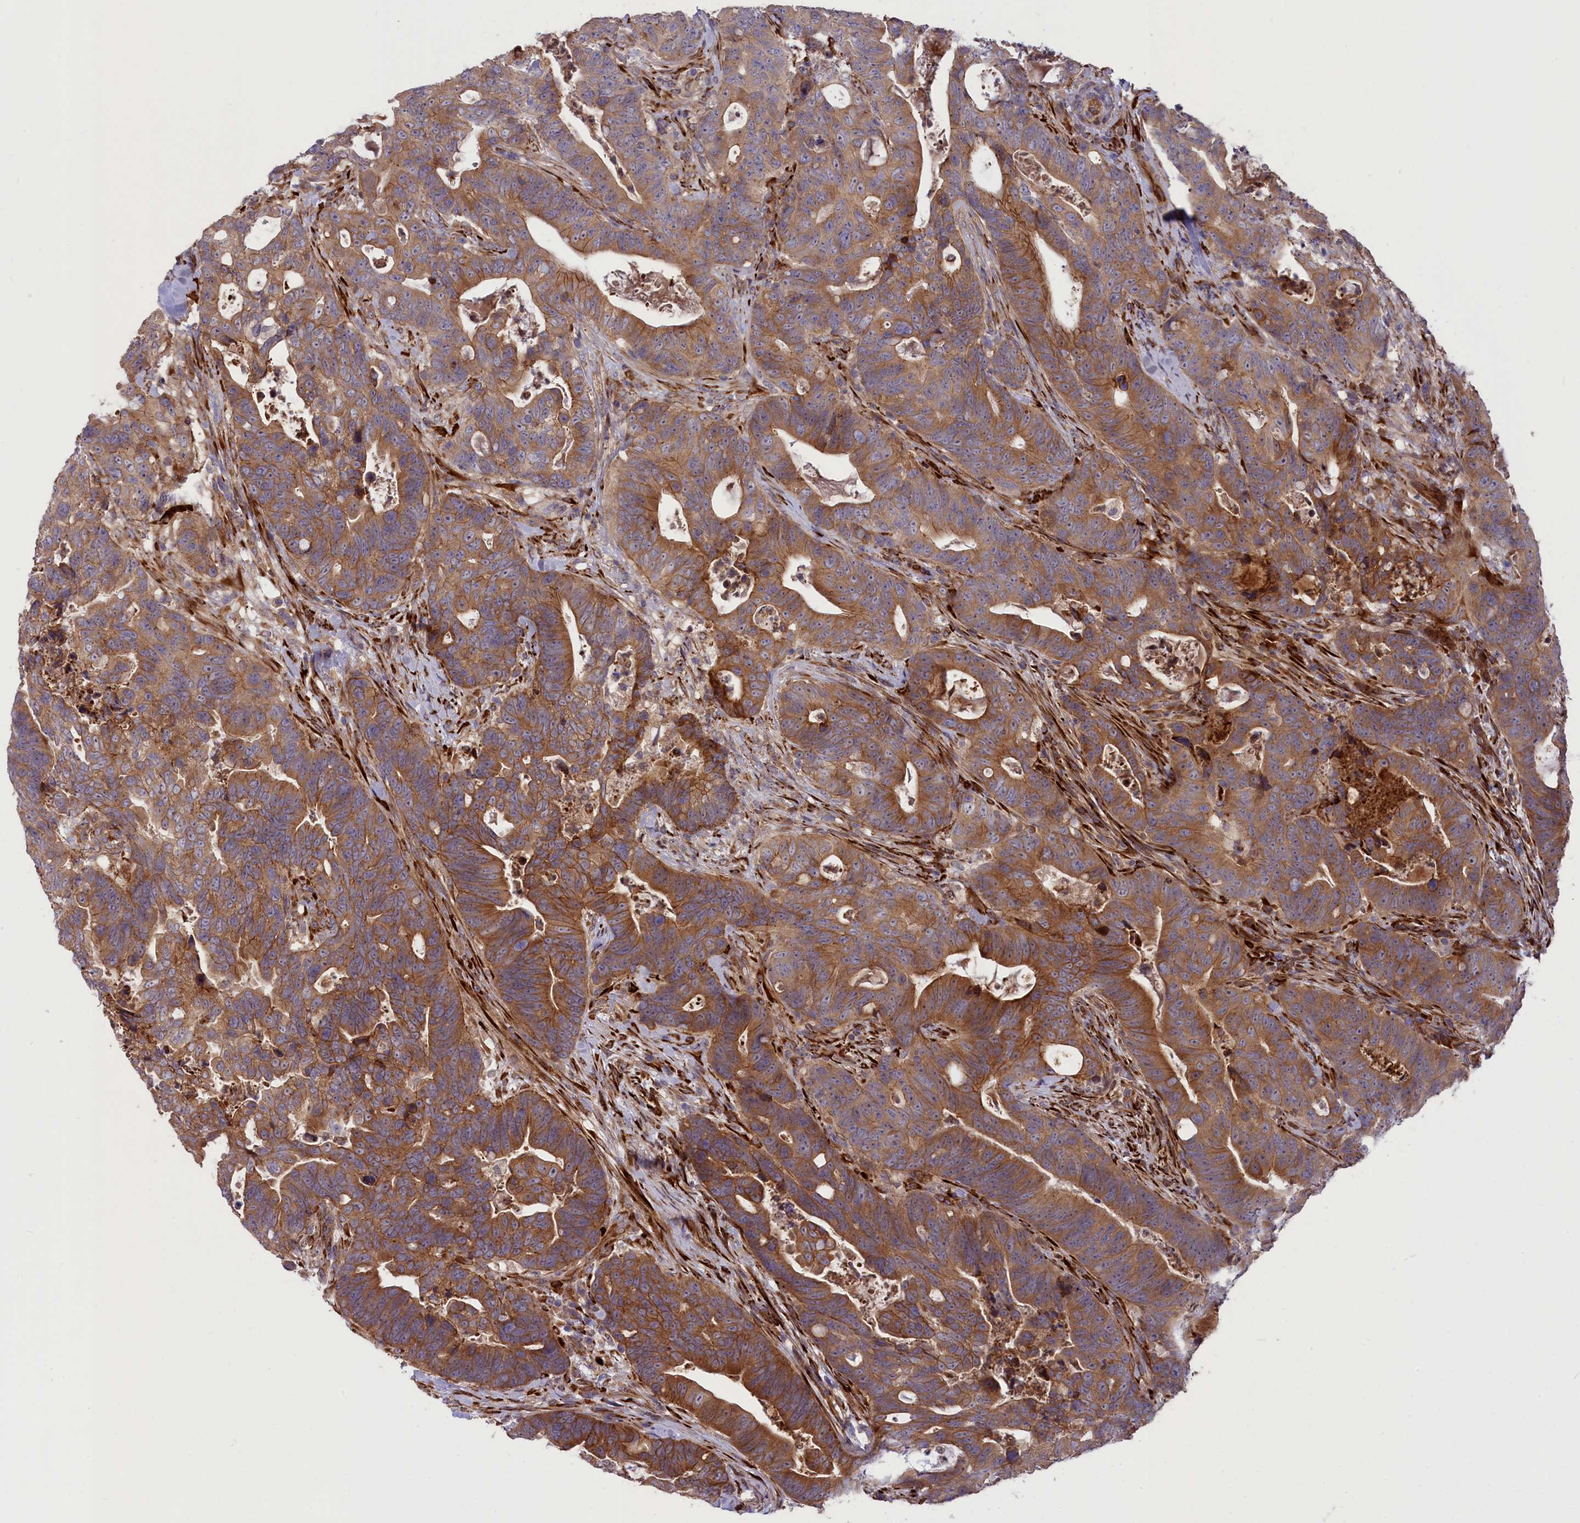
{"staining": {"intensity": "moderate", "quantity": ">75%", "location": "cytoplasmic/membranous"}, "tissue": "colorectal cancer", "cell_type": "Tumor cells", "image_type": "cancer", "snomed": [{"axis": "morphology", "description": "Adenocarcinoma, NOS"}, {"axis": "topography", "description": "Colon"}], "caption": "Protein expression analysis of colorectal cancer shows moderate cytoplasmic/membranous staining in approximately >75% of tumor cells.", "gene": "DDX60L", "patient": {"sex": "female", "age": 82}}